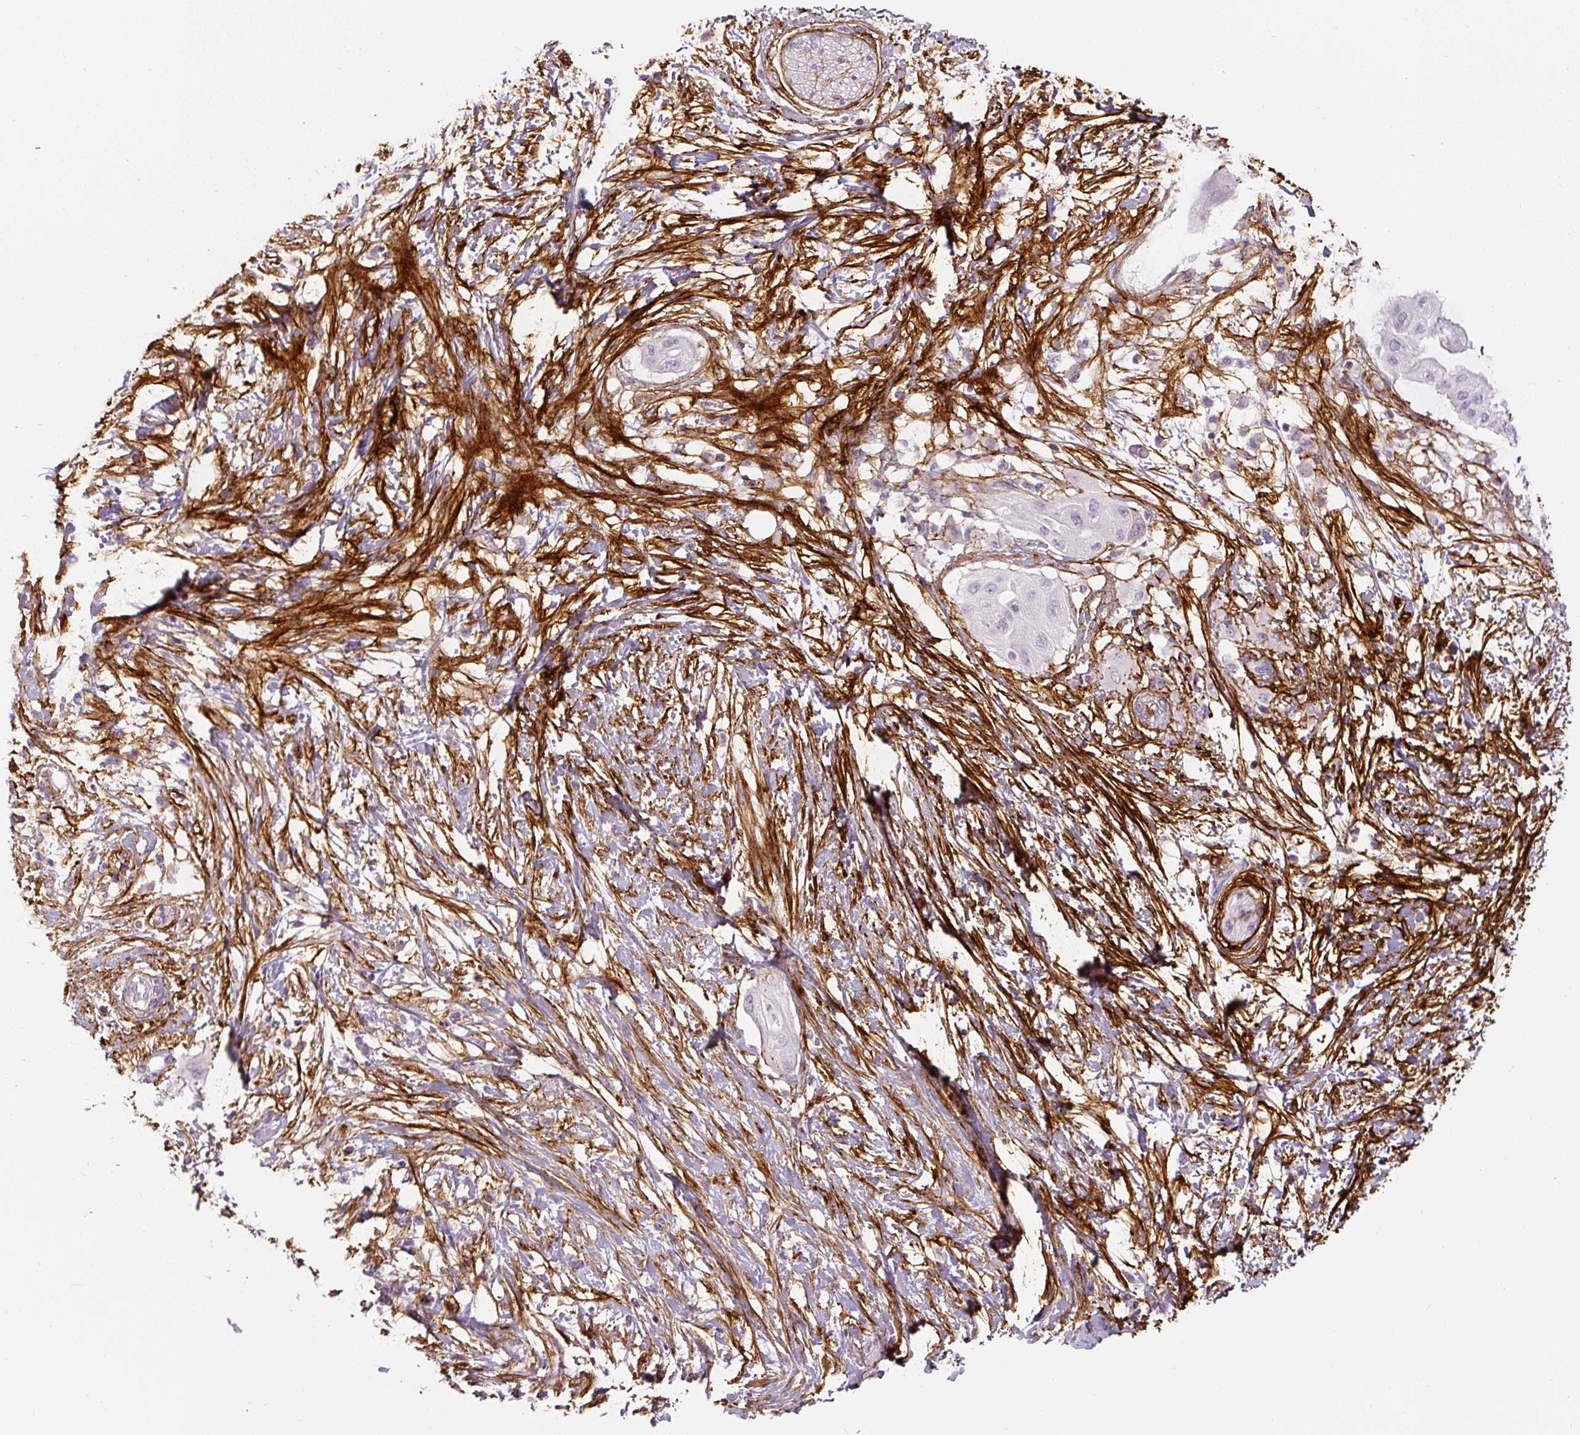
{"staining": {"intensity": "negative", "quantity": "none", "location": "none"}, "tissue": "pancreatic cancer", "cell_type": "Tumor cells", "image_type": "cancer", "snomed": [{"axis": "morphology", "description": "Adenocarcinoma, NOS"}, {"axis": "topography", "description": "Pancreas"}], "caption": "DAB immunohistochemical staining of pancreatic cancer (adenocarcinoma) reveals no significant staining in tumor cells.", "gene": "FBN1", "patient": {"sex": "male", "age": 68}}